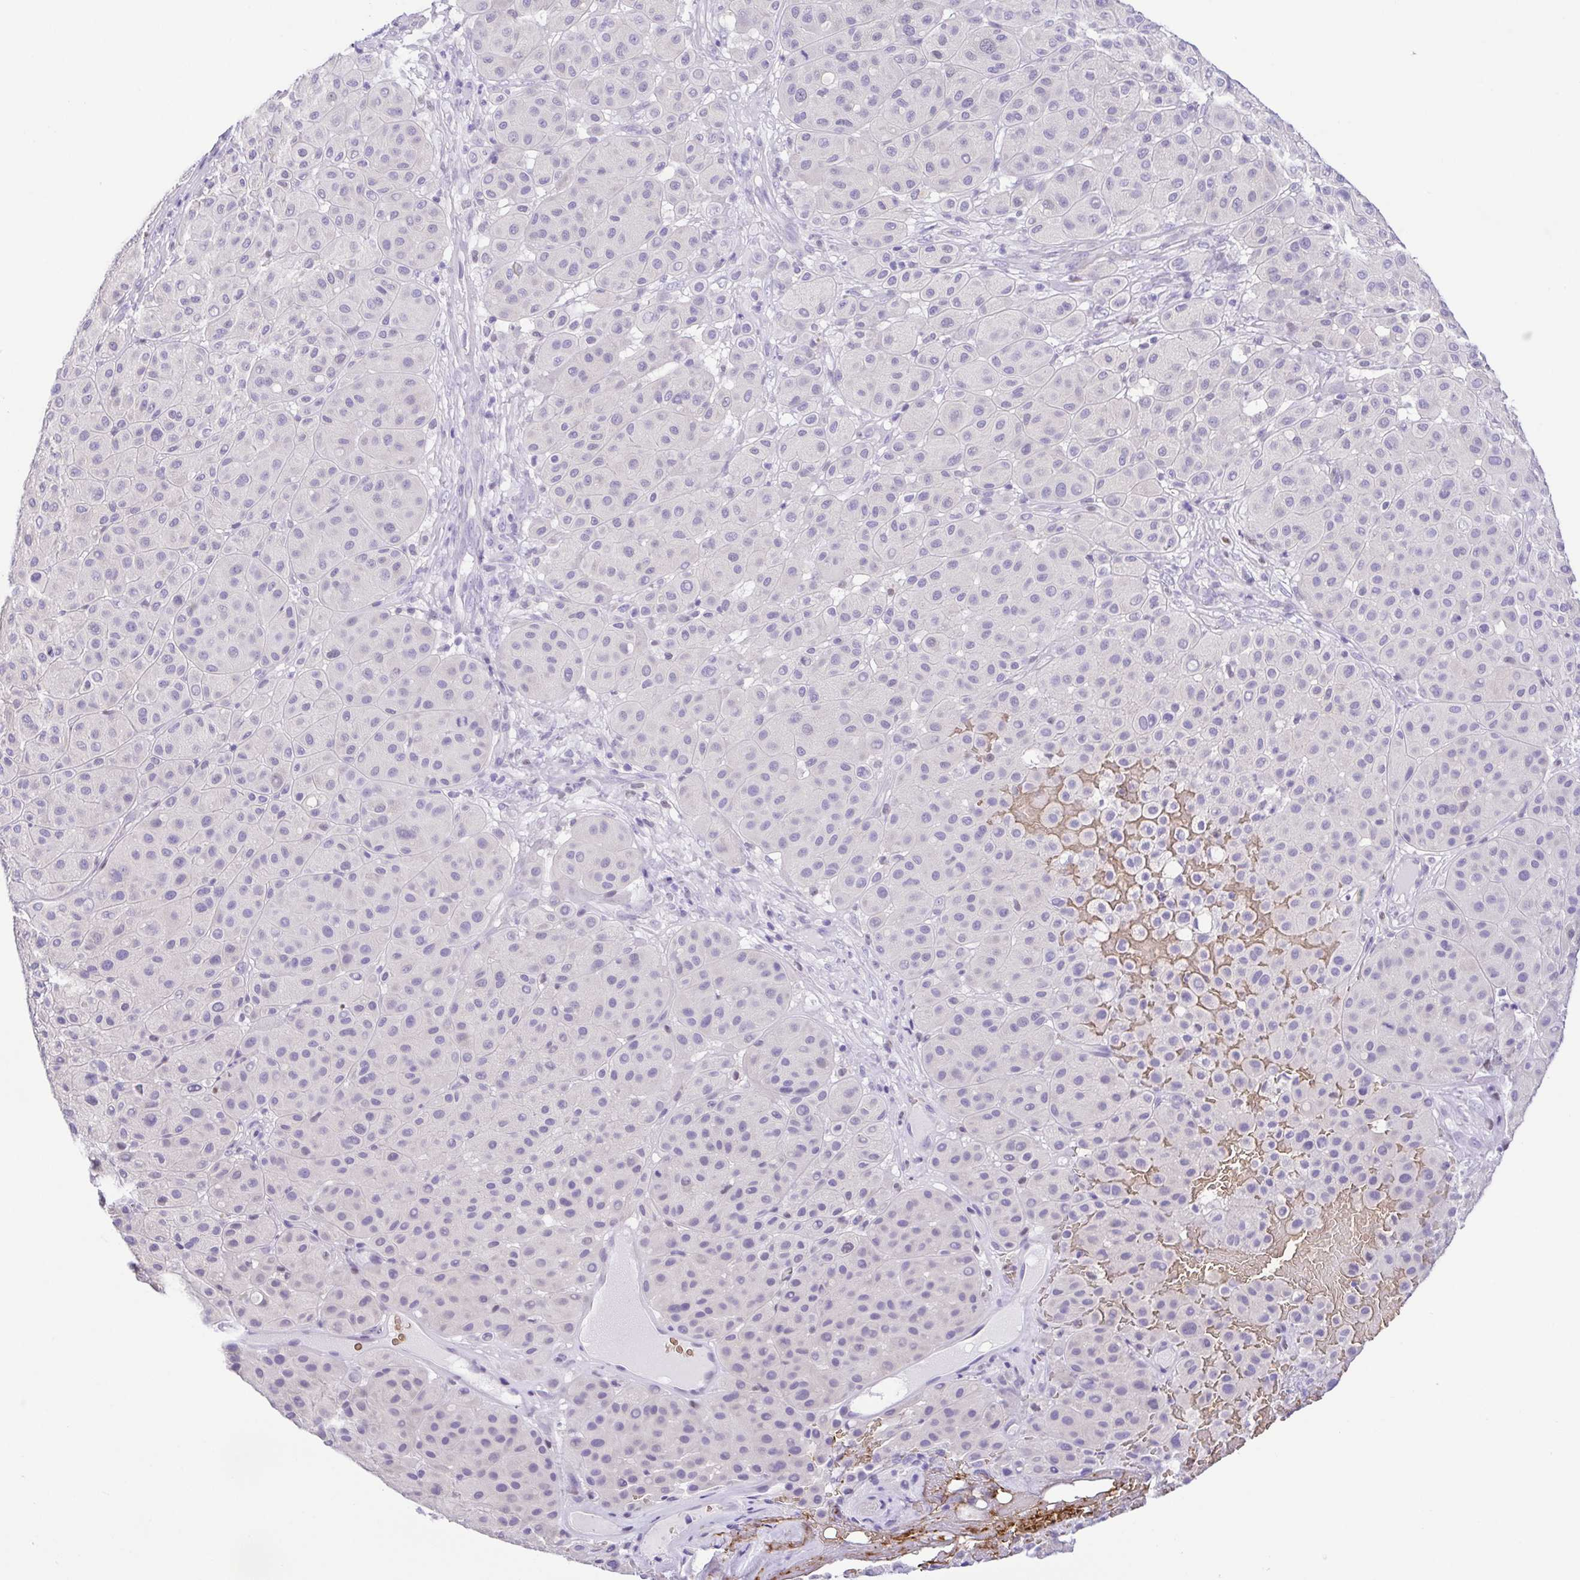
{"staining": {"intensity": "negative", "quantity": "none", "location": "none"}, "tissue": "melanoma", "cell_type": "Tumor cells", "image_type": "cancer", "snomed": [{"axis": "morphology", "description": "Malignant melanoma, Metastatic site"}, {"axis": "topography", "description": "Smooth muscle"}], "caption": "A high-resolution image shows IHC staining of malignant melanoma (metastatic site), which reveals no significant expression in tumor cells. Nuclei are stained in blue.", "gene": "EPB42", "patient": {"sex": "male", "age": 41}}